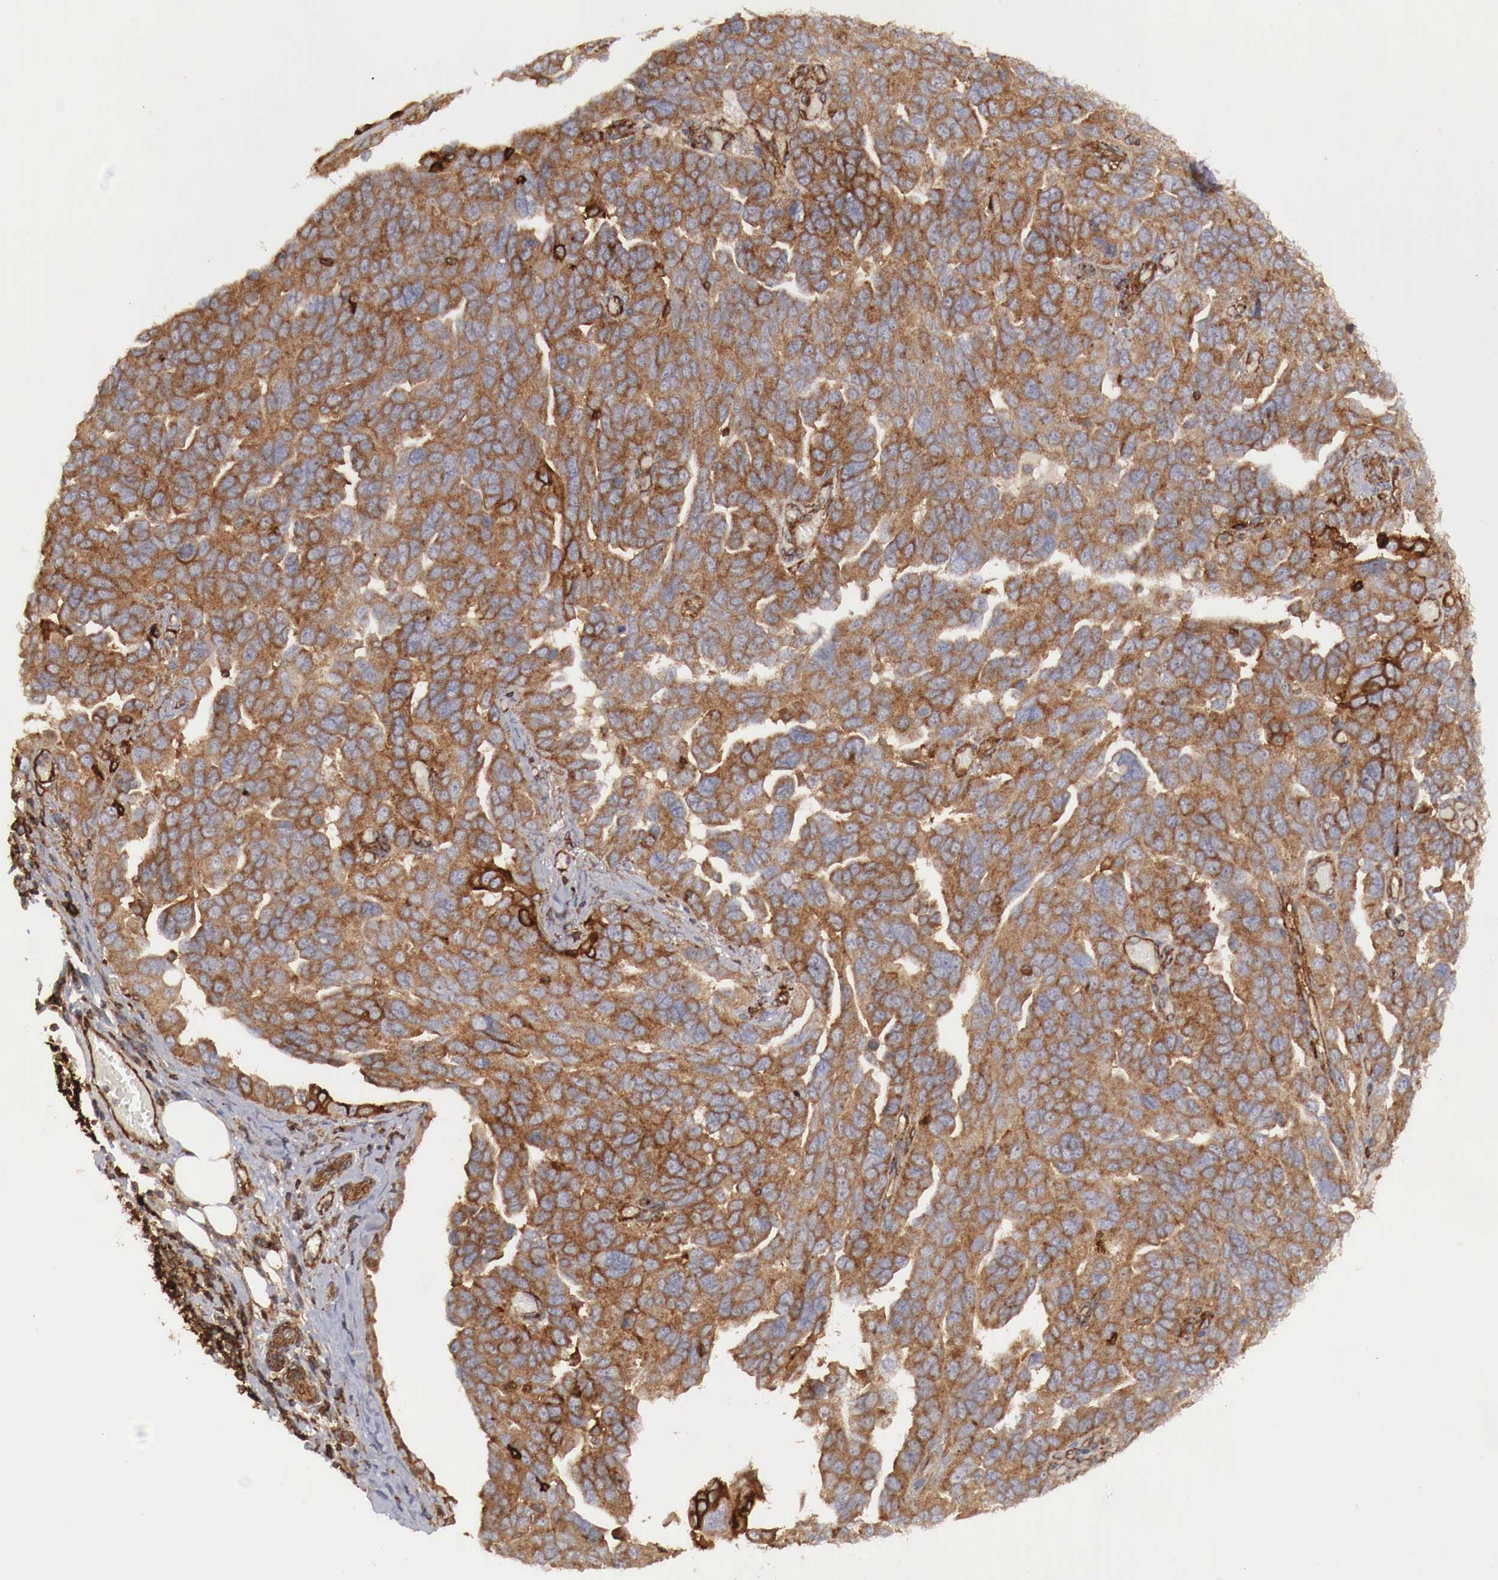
{"staining": {"intensity": "strong", "quantity": ">75%", "location": "cytoplasmic/membranous"}, "tissue": "ovarian cancer", "cell_type": "Tumor cells", "image_type": "cancer", "snomed": [{"axis": "morphology", "description": "Cystadenocarcinoma, serous, NOS"}, {"axis": "topography", "description": "Ovary"}], "caption": "Immunohistochemical staining of human ovarian cancer shows high levels of strong cytoplasmic/membranous expression in about >75% of tumor cells. (Brightfield microscopy of DAB IHC at high magnification).", "gene": "ARMCX4", "patient": {"sex": "female", "age": 64}}